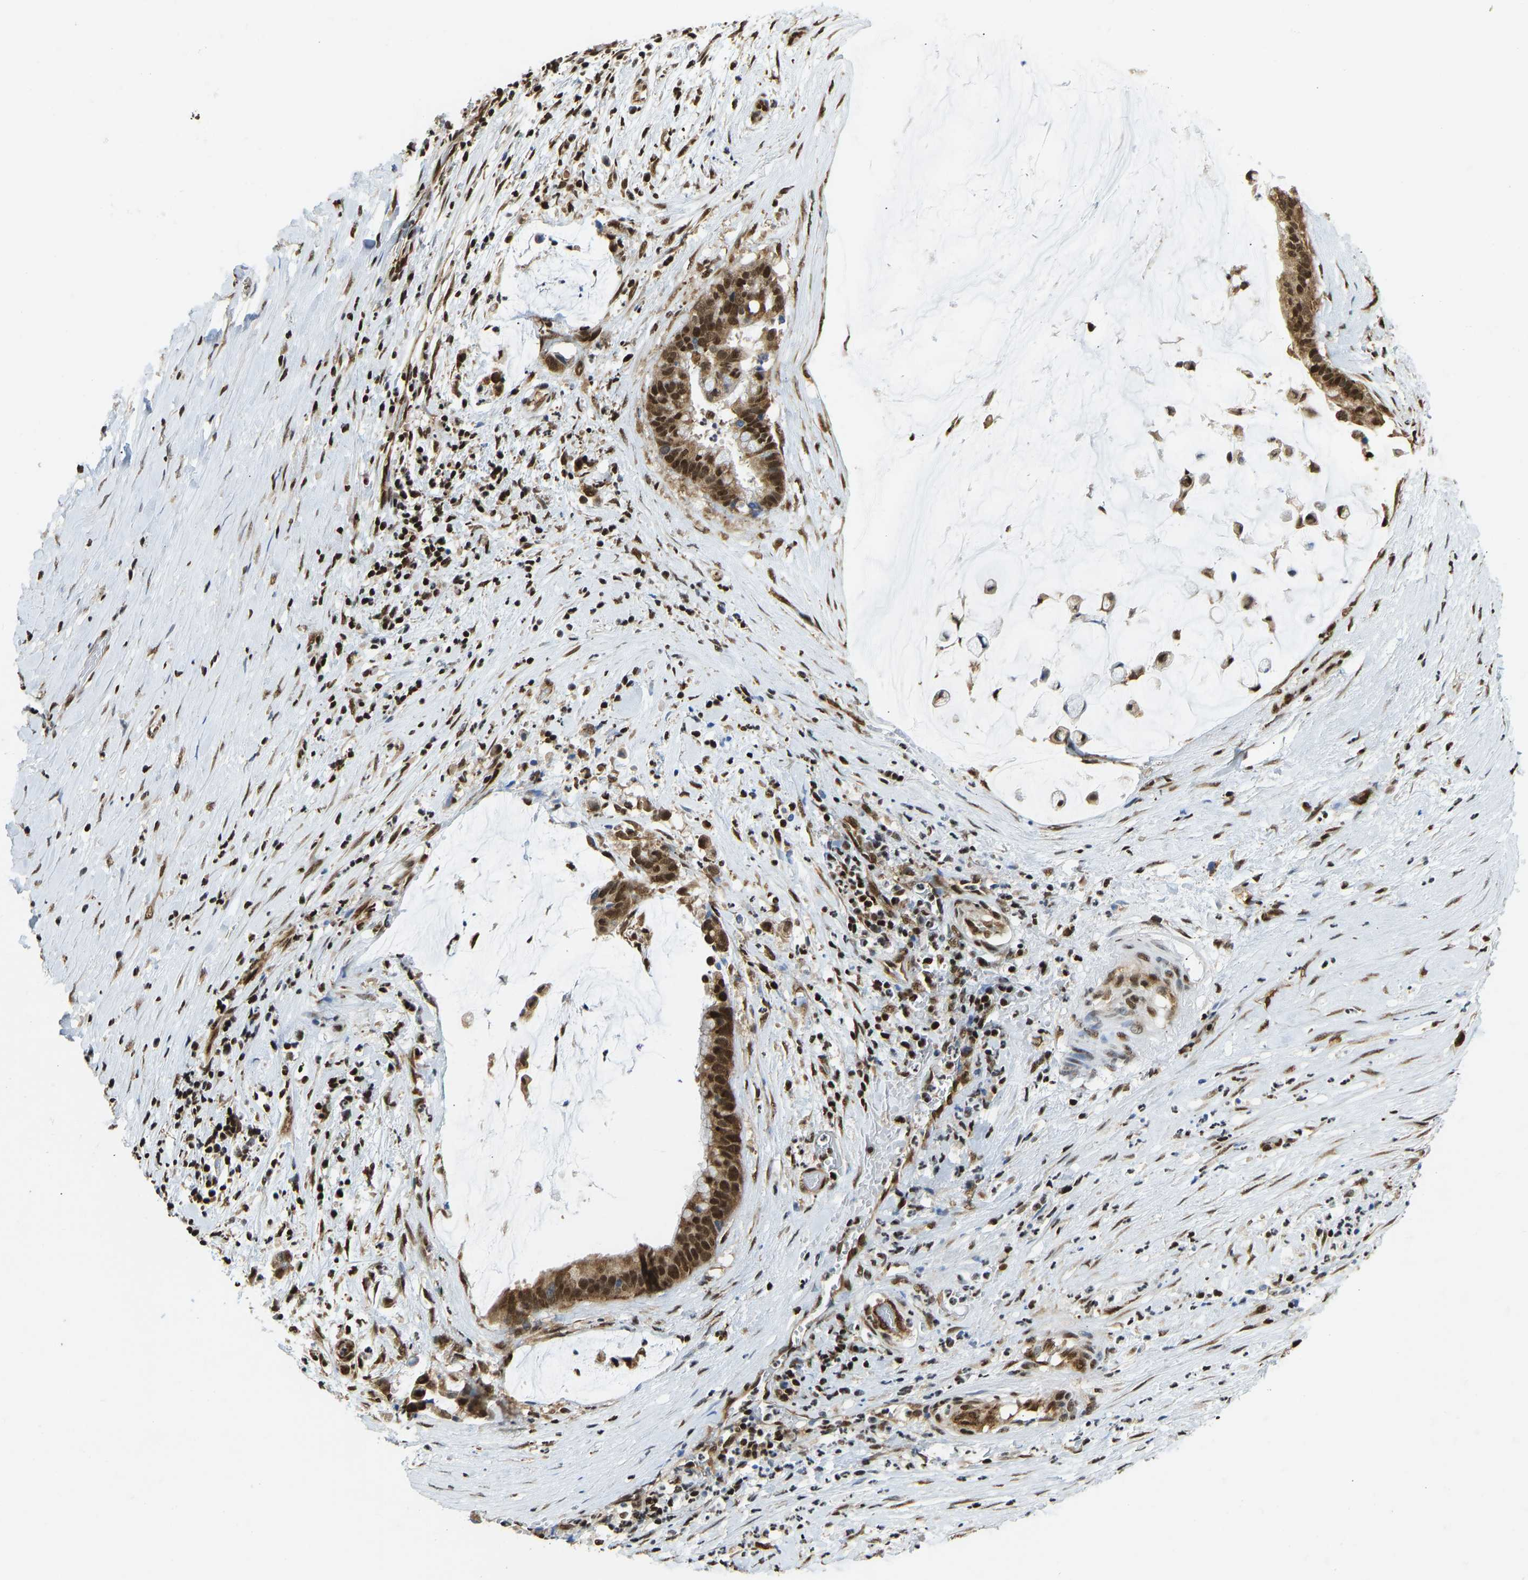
{"staining": {"intensity": "strong", "quantity": ">75%", "location": "cytoplasmic/membranous,nuclear"}, "tissue": "pancreatic cancer", "cell_type": "Tumor cells", "image_type": "cancer", "snomed": [{"axis": "morphology", "description": "Adenocarcinoma, NOS"}, {"axis": "topography", "description": "Pancreas"}], "caption": "Brown immunohistochemical staining in pancreatic adenocarcinoma shows strong cytoplasmic/membranous and nuclear expression in about >75% of tumor cells. The staining is performed using DAB (3,3'-diaminobenzidine) brown chromogen to label protein expression. The nuclei are counter-stained blue using hematoxylin.", "gene": "ZSCAN20", "patient": {"sex": "male", "age": 41}}